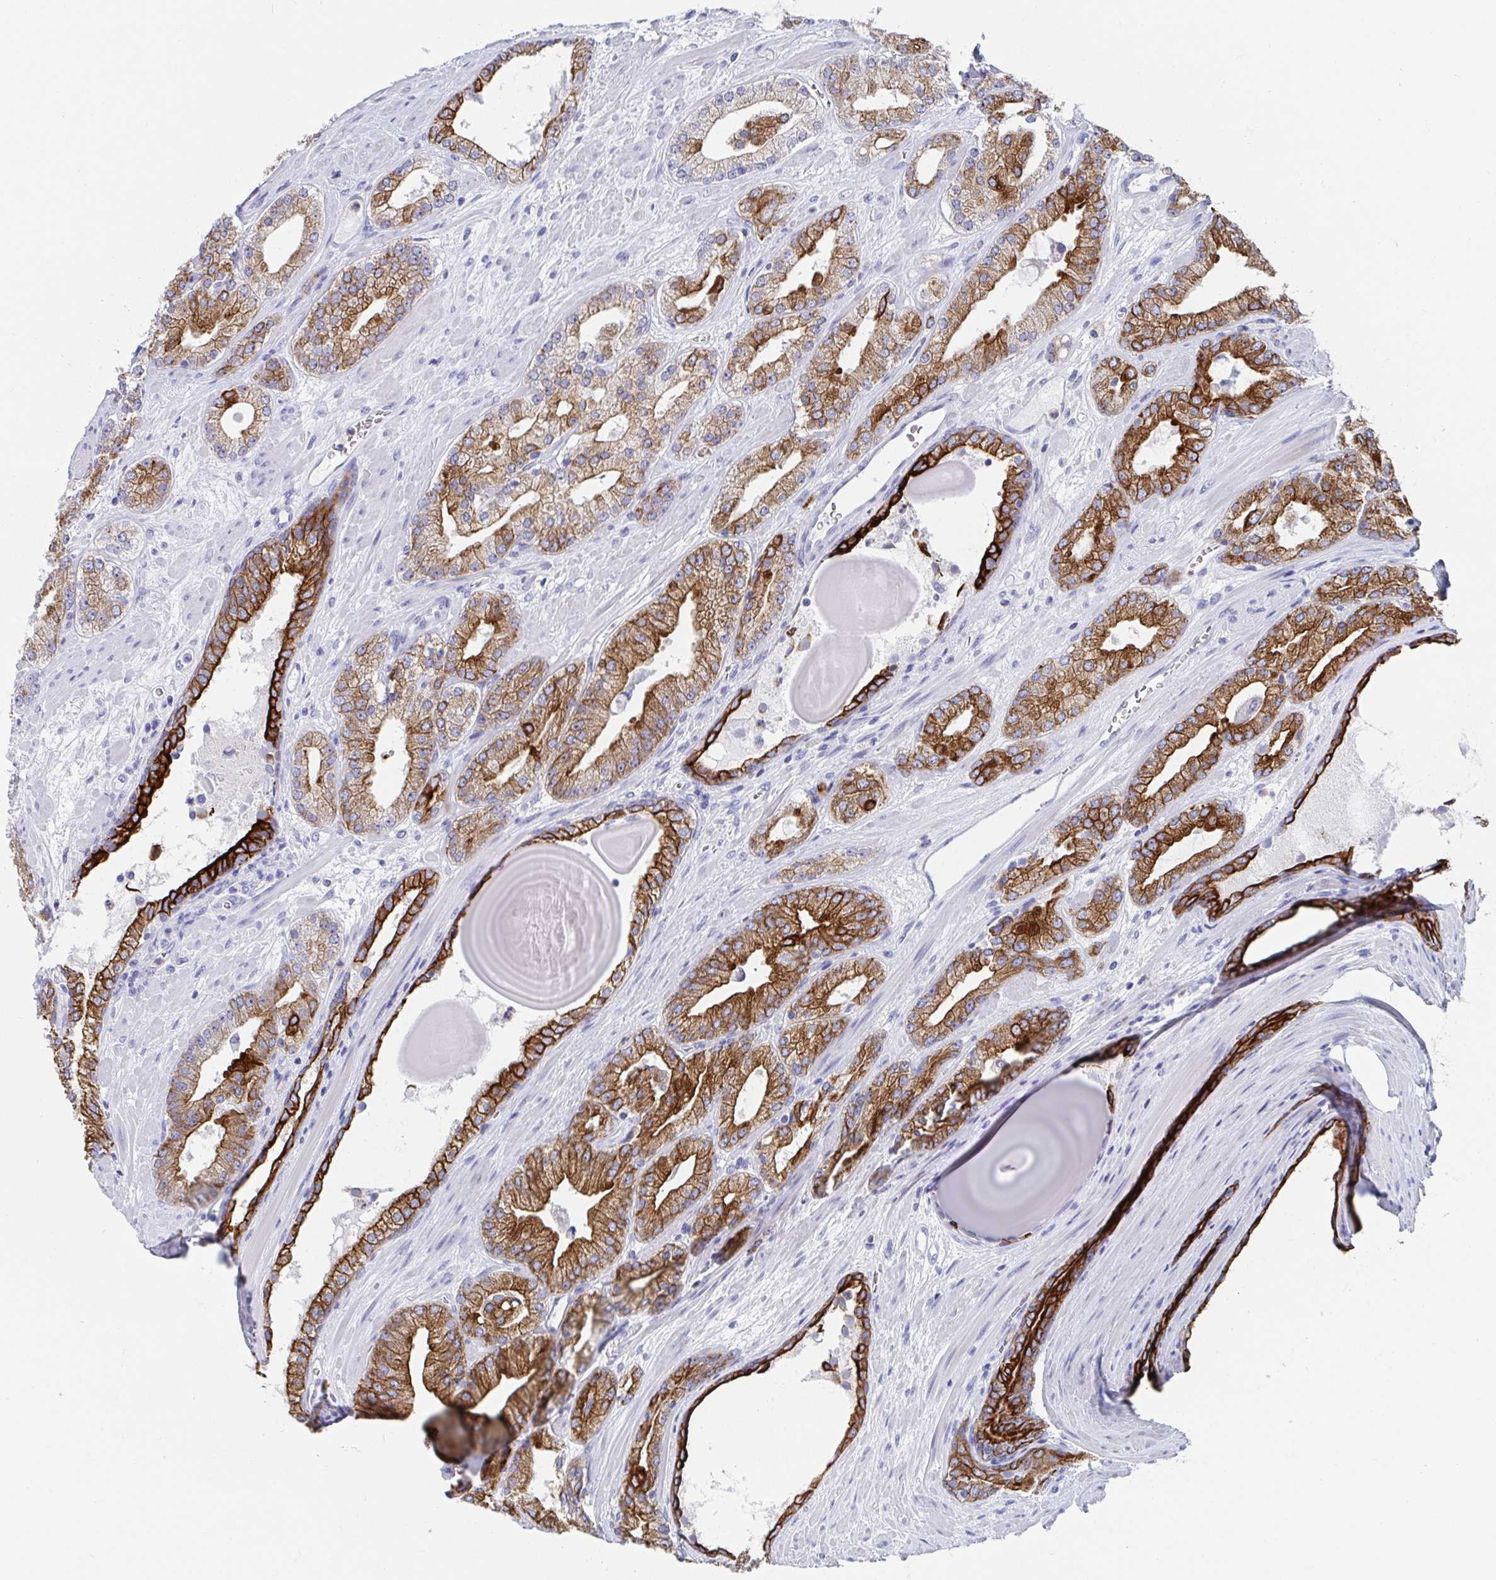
{"staining": {"intensity": "moderate", "quantity": "25%-75%", "location": "cytoplasmic/membranous"}, "tissue": "prostate cancer", "cell_type": "Tumor cells", "image_type": "cancer", "snomed": [{"axis": "morphology", "description": "Adenocarcinoma, High grade"}, {"axis": "topography", "description": "Prostate"}], "caption": "Immunohistochemistry (IHC) of adenocarcinoma (high-grade) (prostate) shows medium levels of moderate cytoplasmic/membranous positivity in about 25%-75% of tumor cells.", "gene": "CLDN8", "patient": {"sex": "male", "age": 64}}